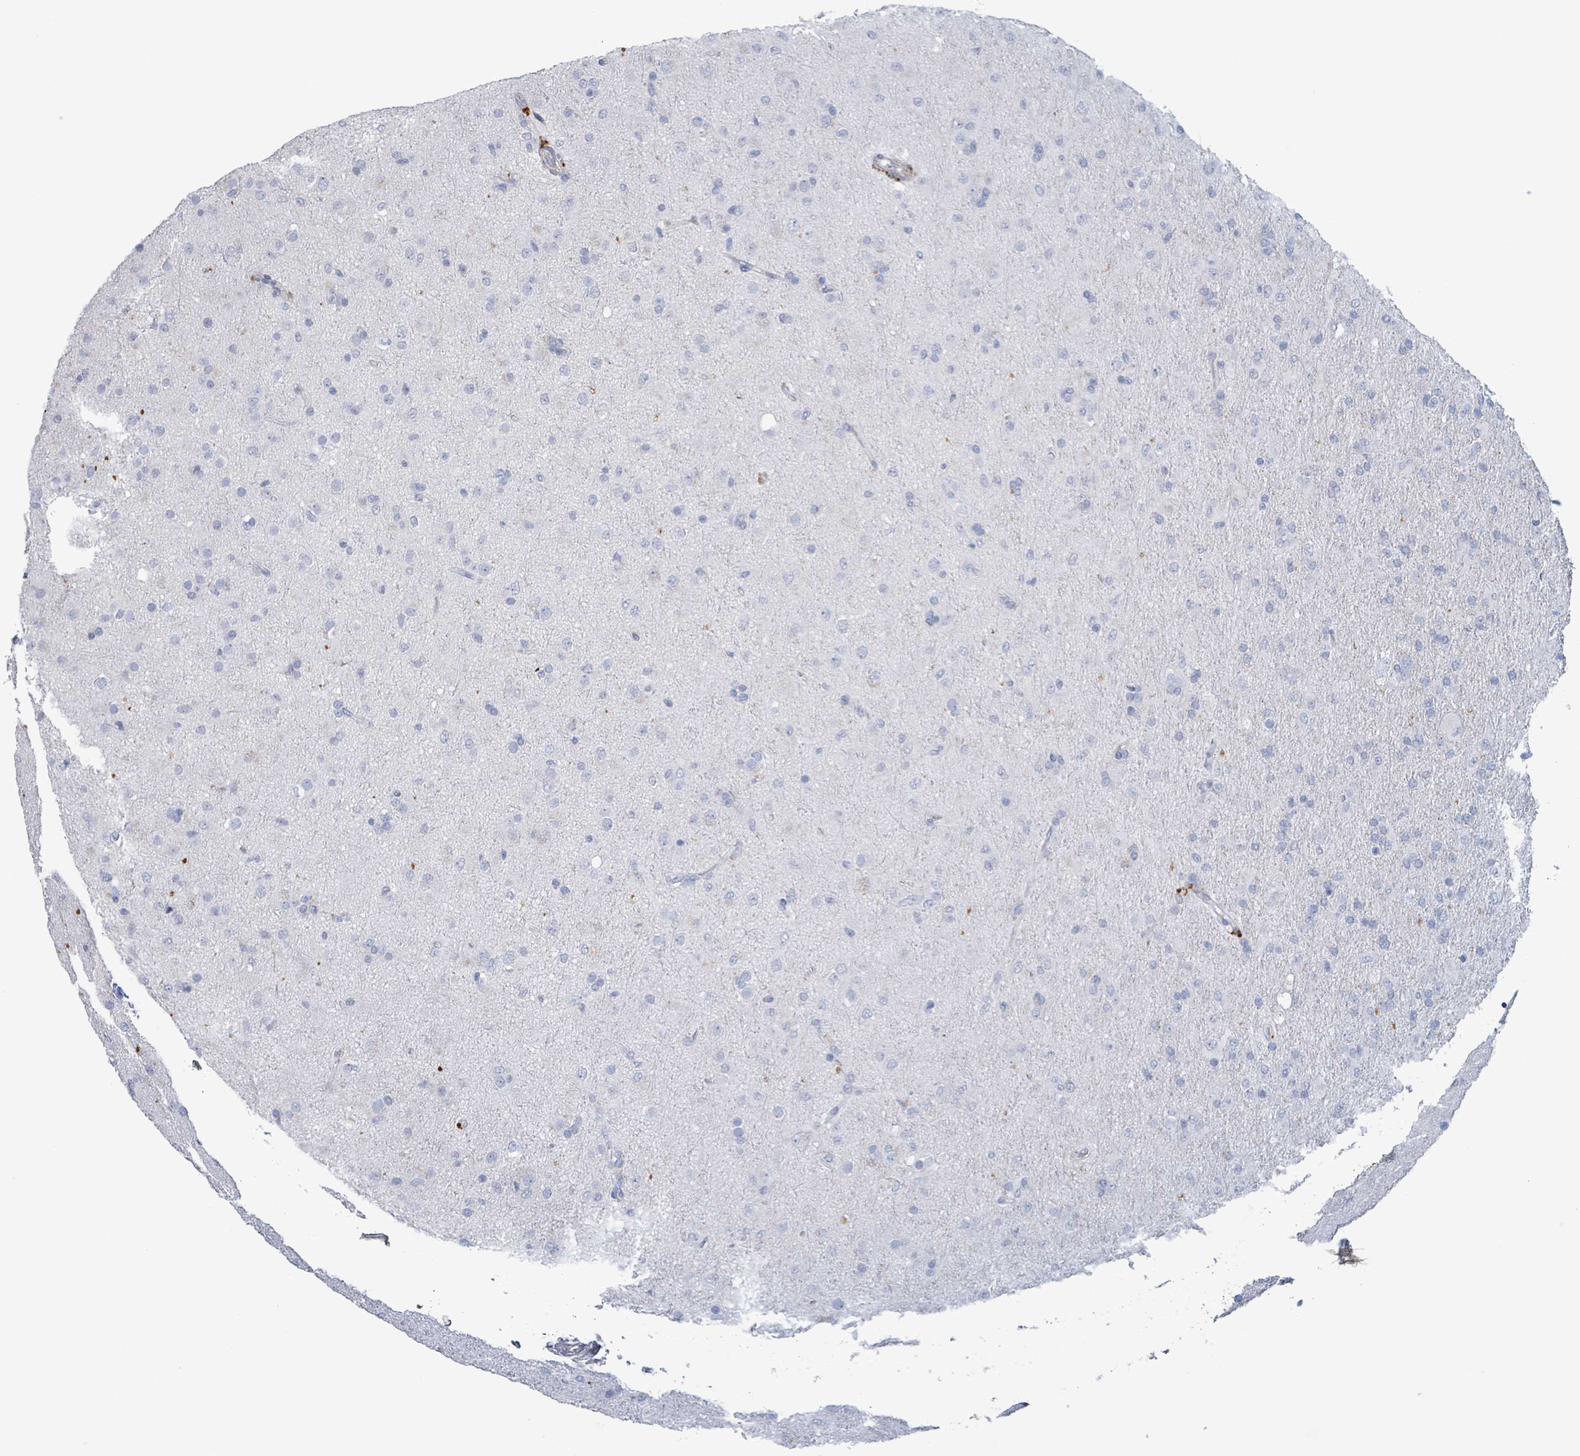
{"staining": {"intensity": "negative", "quantity": "none", "location": "none"}, "tissue": "glioma", "cell_type": "Tumor cells", "image_type": "cancer", "snomed": [{"axis": "morphology", "description": "Glioma, malignant, Low grade"}, {"axis": "topography", "description": "Brain"}], "caption": "Immunohistochemistry of malignant low-grade glioma reveals no expression in tumor cells.", "gene": "PKLR", "patient": {"sex": "male", "age": 65}}